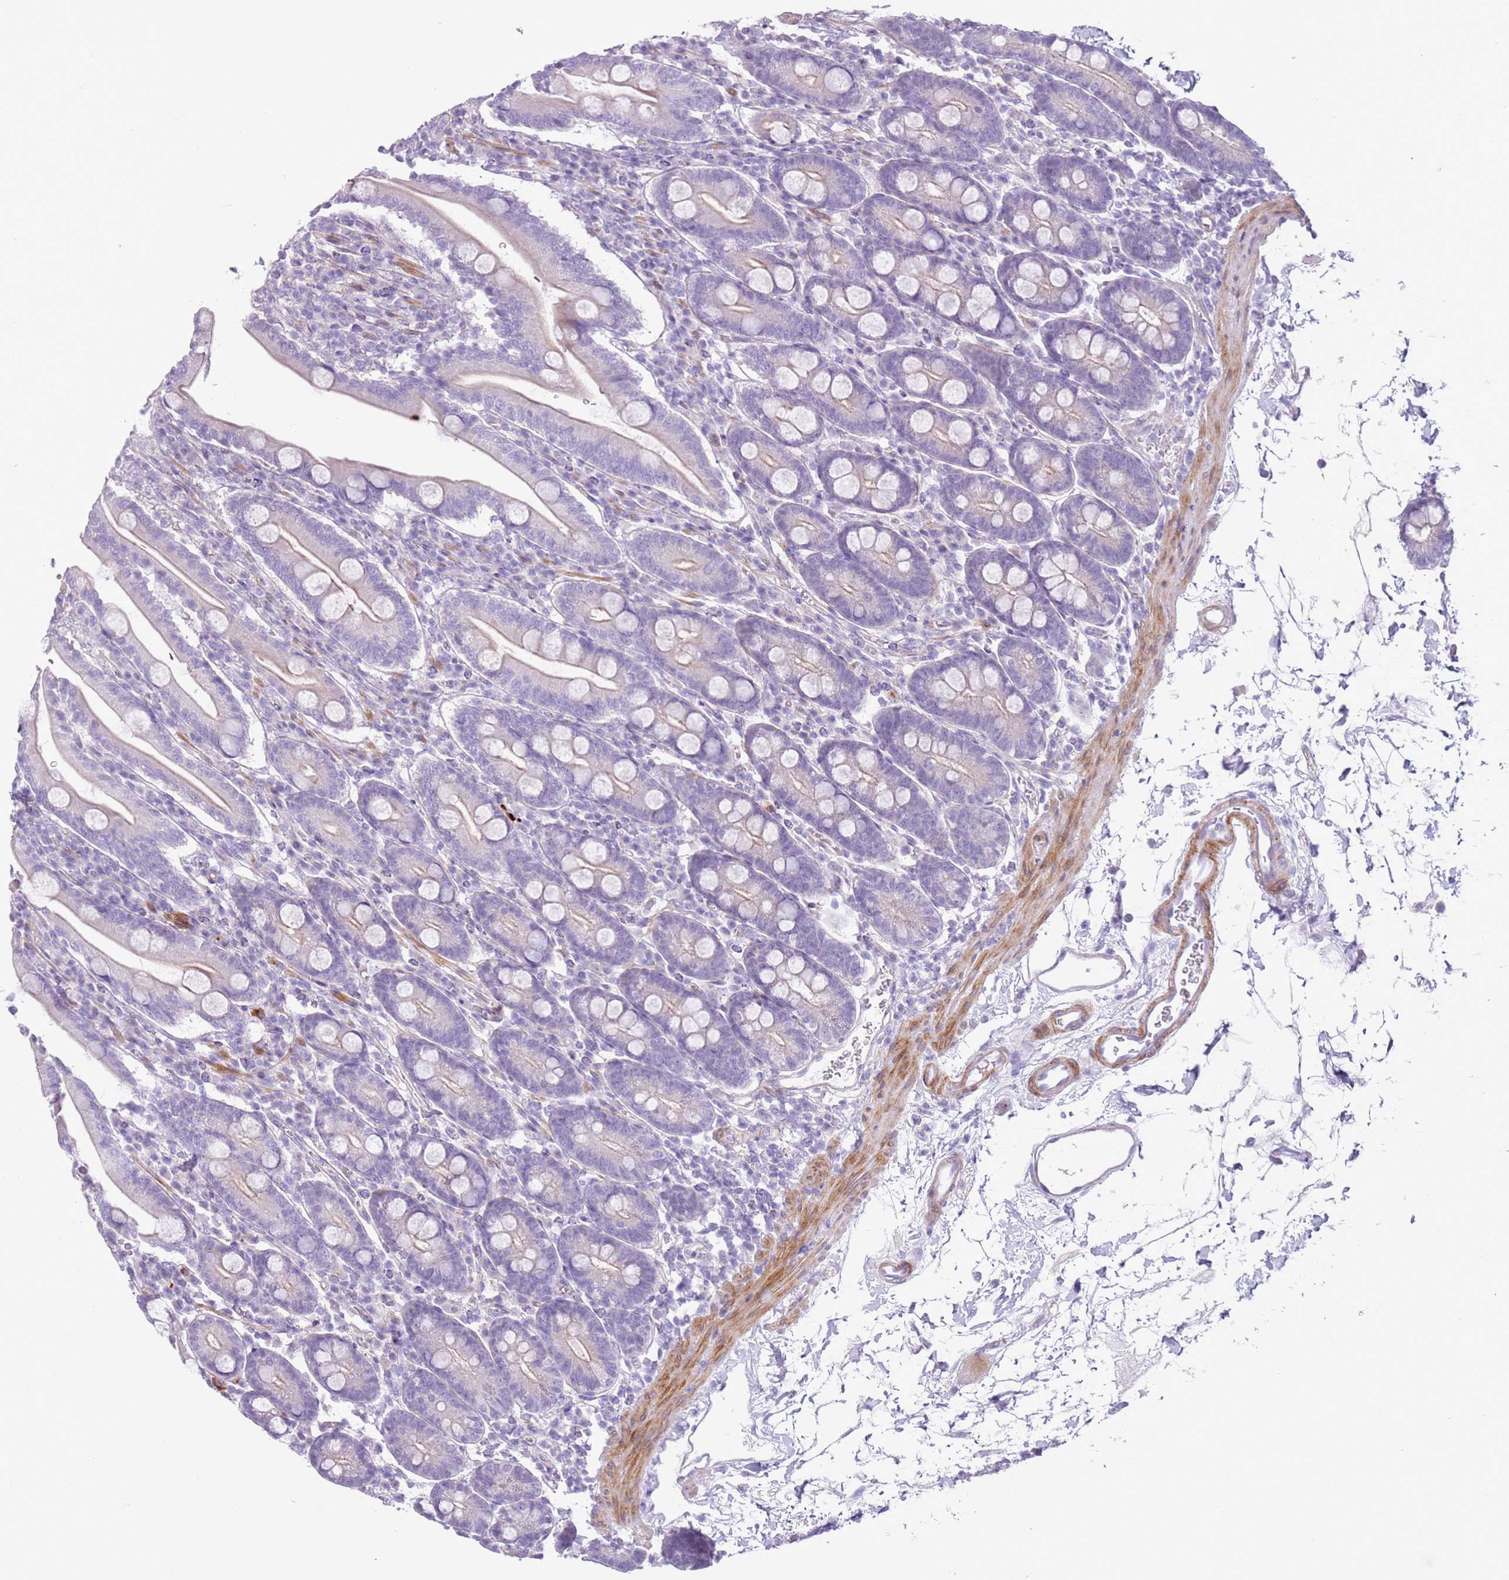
{"staining": {"intensity": "weak", "quantity": "25%-75%", "location": "cytoplasmic/membranous"}, "tissue": "duodenum", "cell_type": "Glandular cells", "image_type": "normal", "snomed": [{"axis": "morphology", "description": "Normal tissue, NOS"}, {"axis": "topography", "description": "Duodenum"}], "caption": "Protein staining of unremarkable duodenum exhibits weak cytoplasmic/membranous positivity in approximately 25%-75% of glandular cells. Nuclei are stained in blue.", "gene": "ZNF239", "patient": {"sex": "male", "age": 35}}